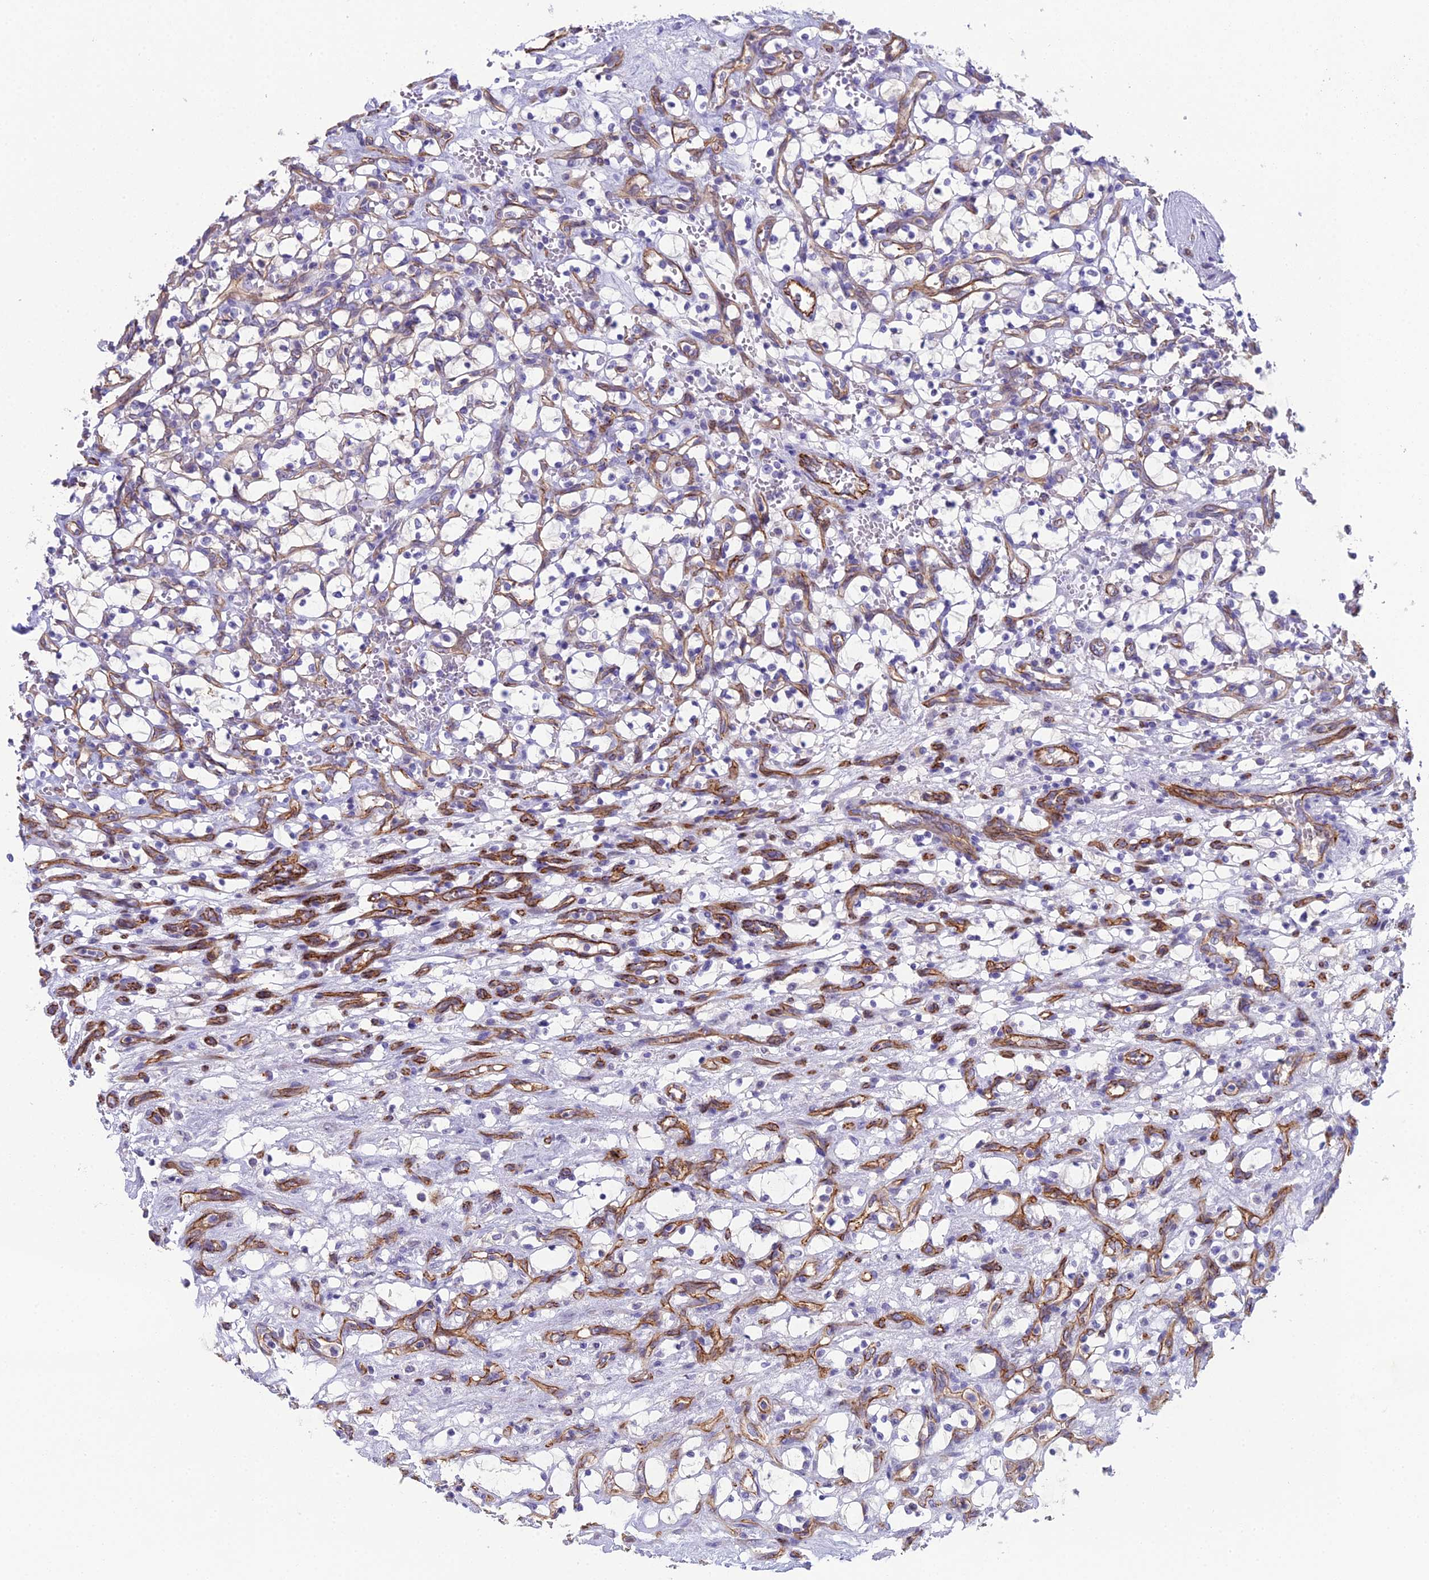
{"staining": {"intensity": "negative", "quantity": "none", "location": "none"}, "tissue": "renal cancer", "cell_type": "Tumor cells", "image_type": "cancer", "snomed": [{"axis": "morphology", "description": "Adenocarcinoma, NOS"}, {"axis": "topography", "description": "Kidney"}], "caption": "Tumor cells show no significant positivity in renal adenocarcinoma.", "gene": "CFAP47", "patient": {"sex": "female", "age": 69}}